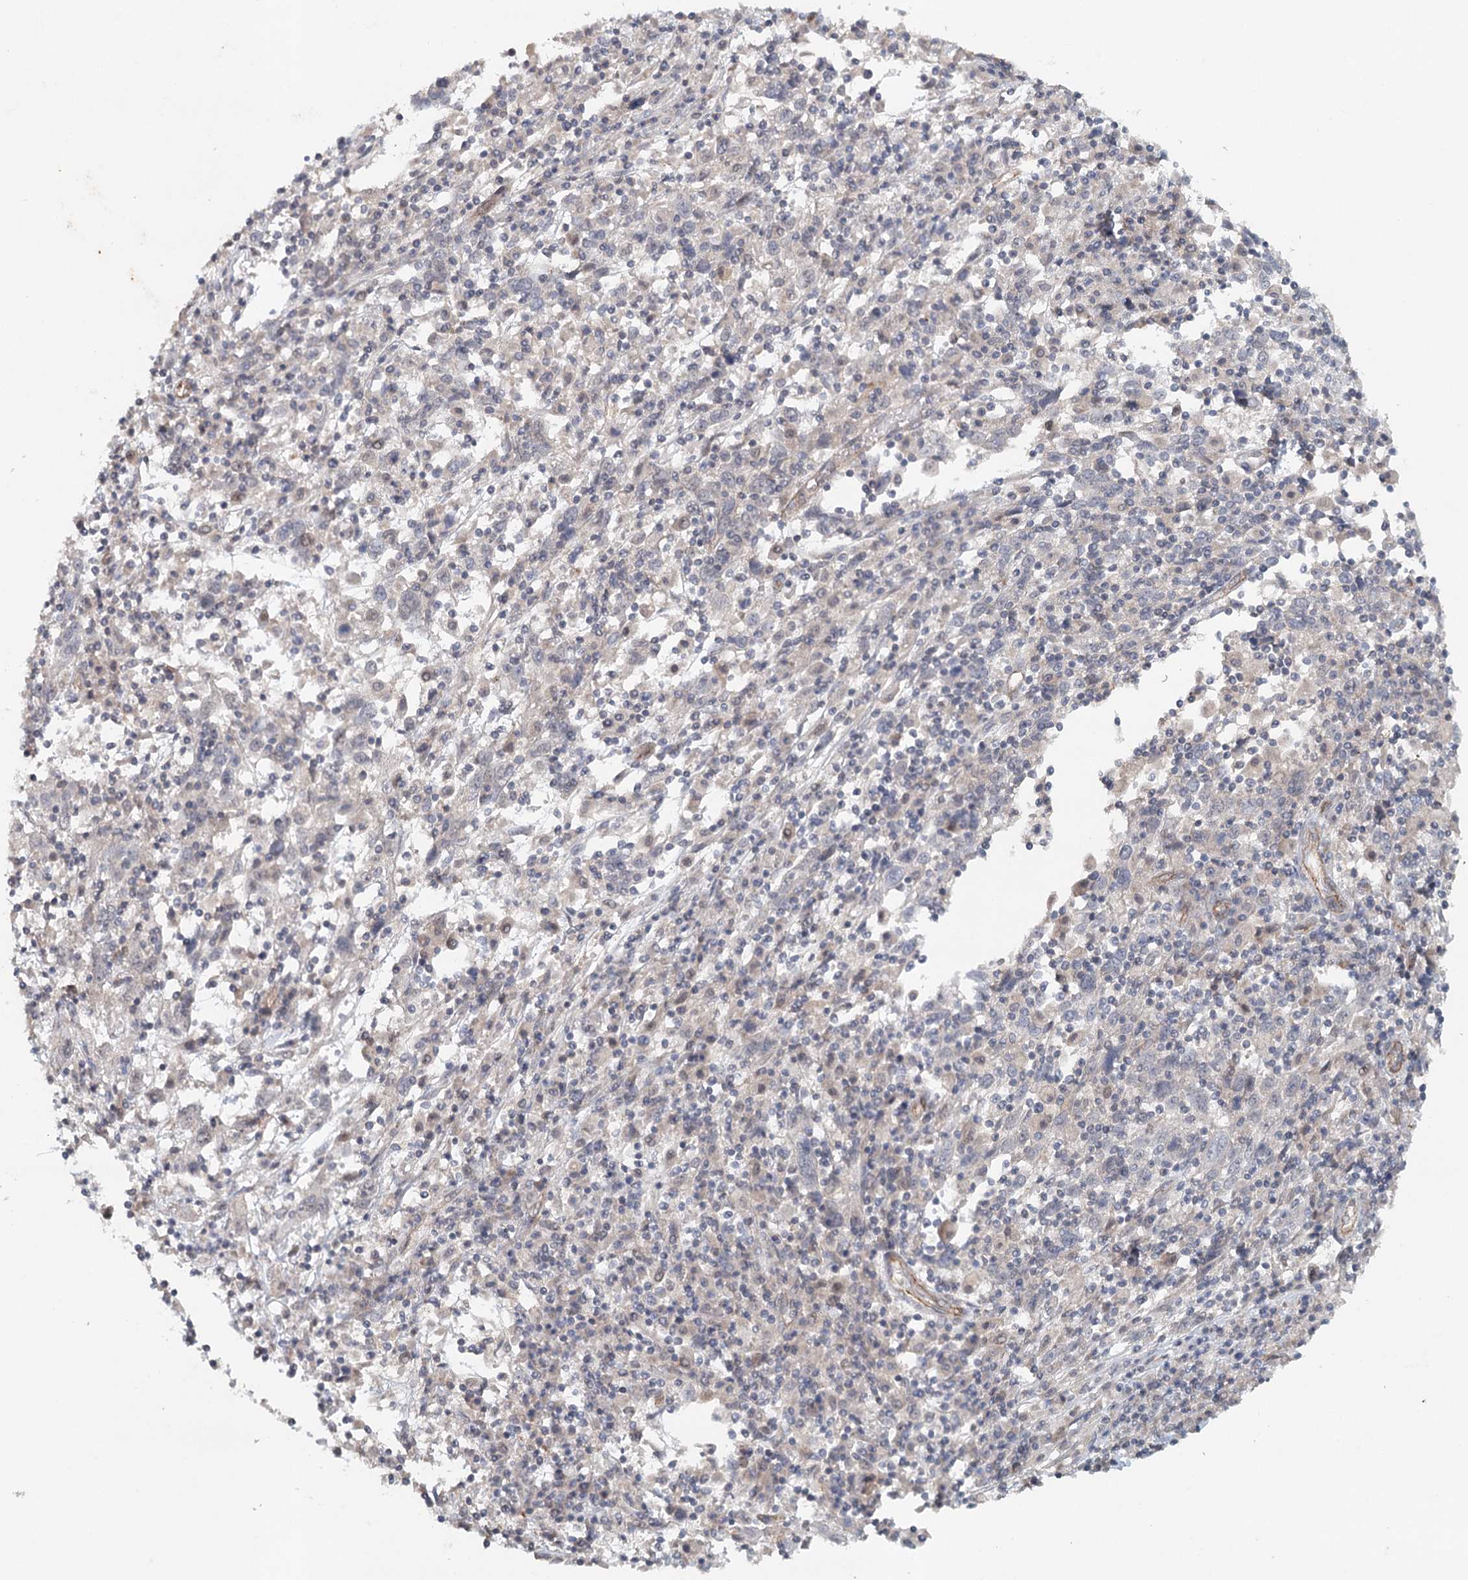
{"staining": {"intensity": "negative", "quantity": "none", "location": "none"}, "tissue": "cervical cancer", "cell_type": "Tumor cells", "image_type": "cancer", "snomed": [{"axis": "morphology", "description": "Squamous cell carcinoma, NOS"}, {"axis": "topography", "description": "Cervix"}], "caption": "IHC of cervical cancer (squamous cell carcinoma) reveals no positivity in tumor cells. The staining is performed using DAB (3,3'-diaminobenzidine) brown chromogen with nuclei counter-stained in using hematoxylin.", "gene": "SYNPO", "patient": {"sex": "female", "age": 46}}